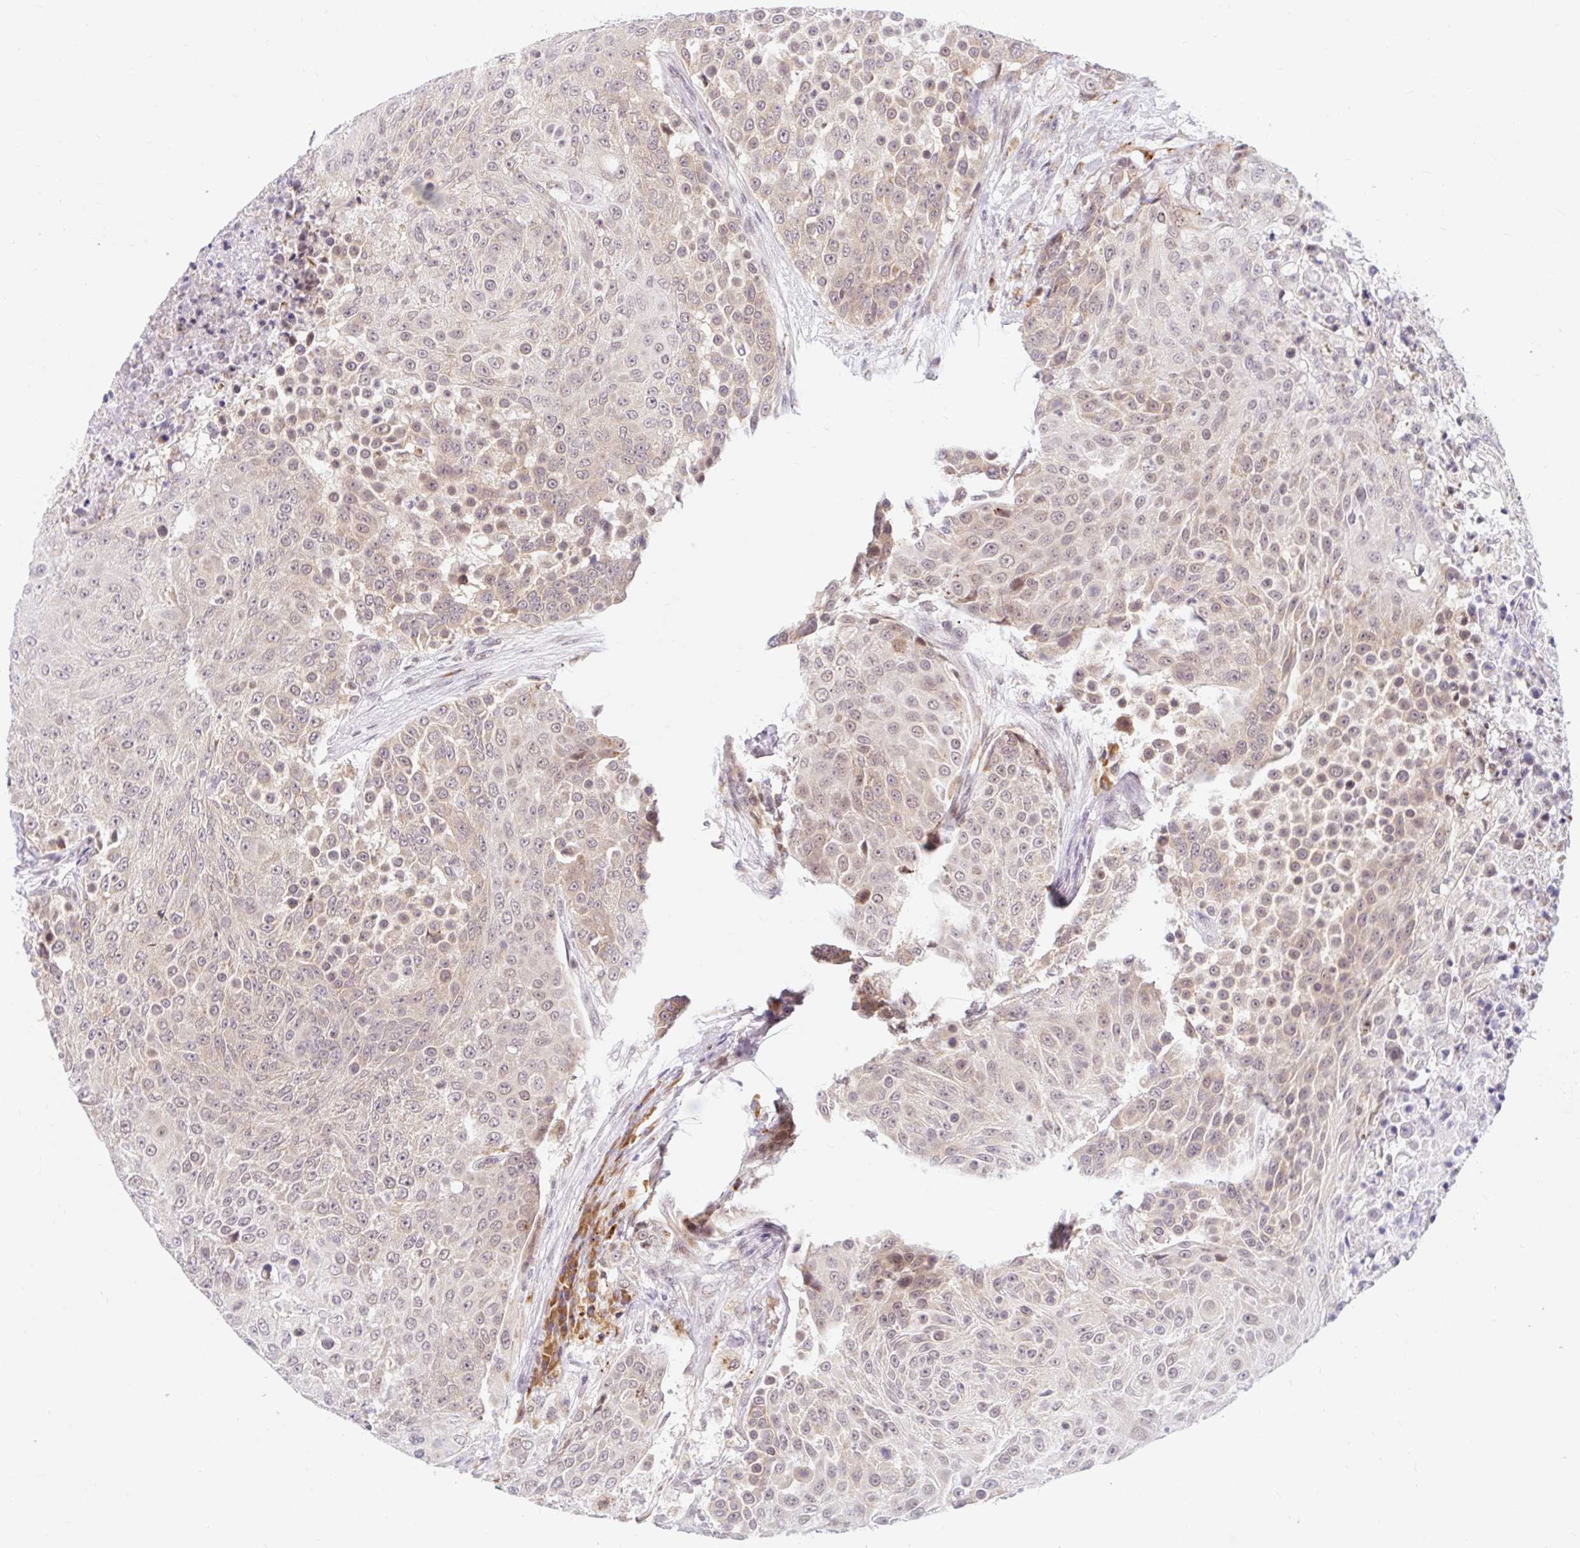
{"staining": {"intensity": "weak", "quantity": "25%-75%", "location": "cytoplasmic/membranous"}, "tissue": "urothelial cancer", "cell_type": "Tumor cells", "image_type": "cancer", "snomed": [{"axis": "morphology", "description": "Urothelial carcinoma, High grade"}, {"axis": "topography", "description": "Urinary bladder"}], "caption": "Protein expression by immunohistochemistry shows weak cytoplasmic/membranous staining in about 25%-75% of tumor cells in urothelial carcinoma (high-grade). The staining is performed using DAB brown chromogen to label protein expression. The nuclei are counter-stained blue using hematoxylin.", "gene": "SRSF10", "patient": {"sex": "female", "age": 63}}